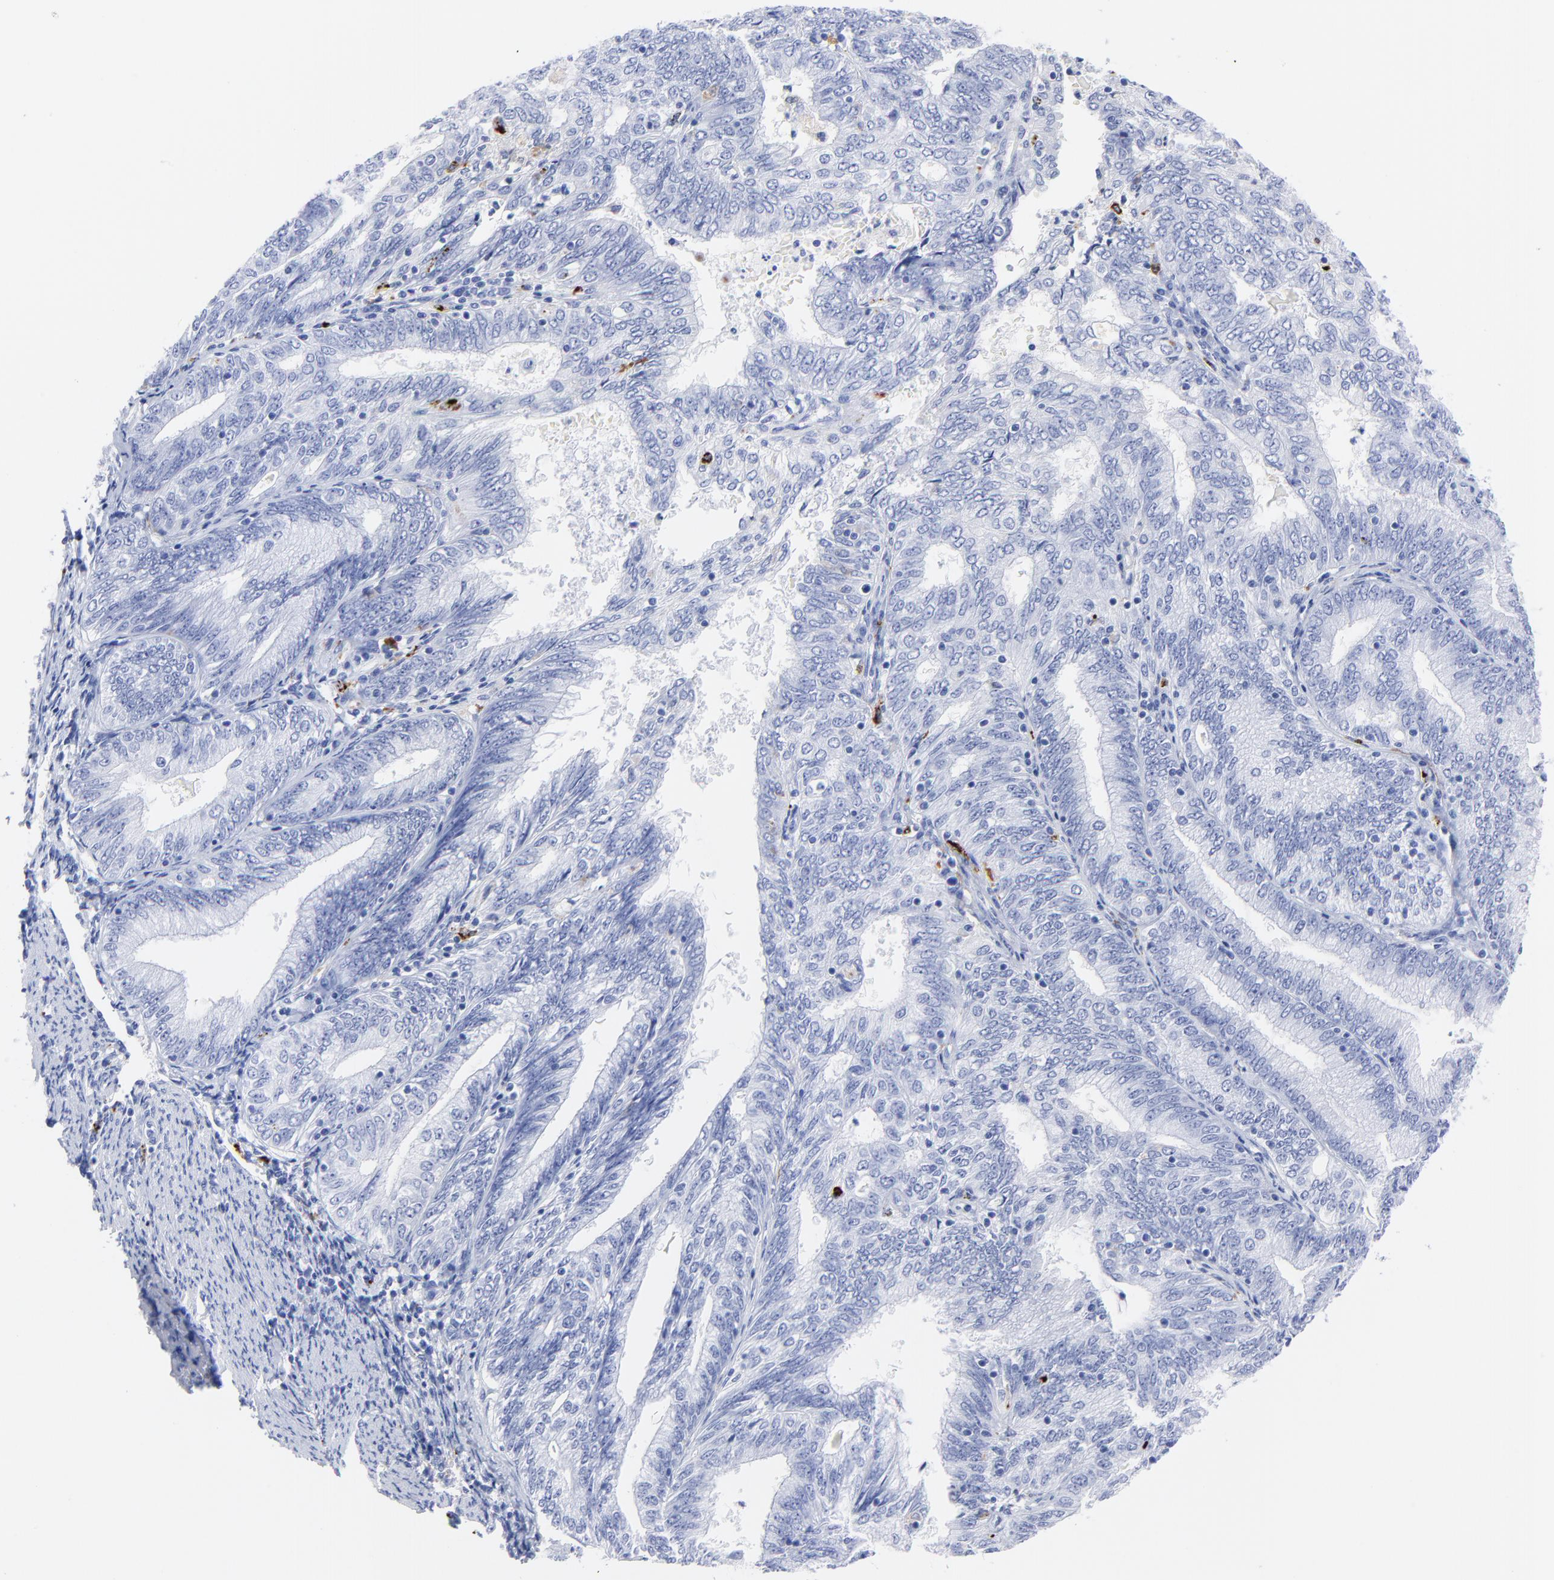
{"staining": {"intensity": "moderate", "quantity": "<25%", "location": "cytoplasmic/membranous"}, "tissue": "endometrial cancer", "cell_type": "Tumor cells", "image_type": "cancer", "snomed": [{"axis": "morphology", "description": "Adenocarcinoma, NOS"}, {"axis": "topography", "description": "Endometrium"}], "caption": "There is low levels of moderate cytoplasmic/membranous staining in tumor cells of endometrial cancer, as demonstrated by immunohistochemical staining (brown color).", "gene": "CPVL", "patient": {"sex": "female", "age": 69}}